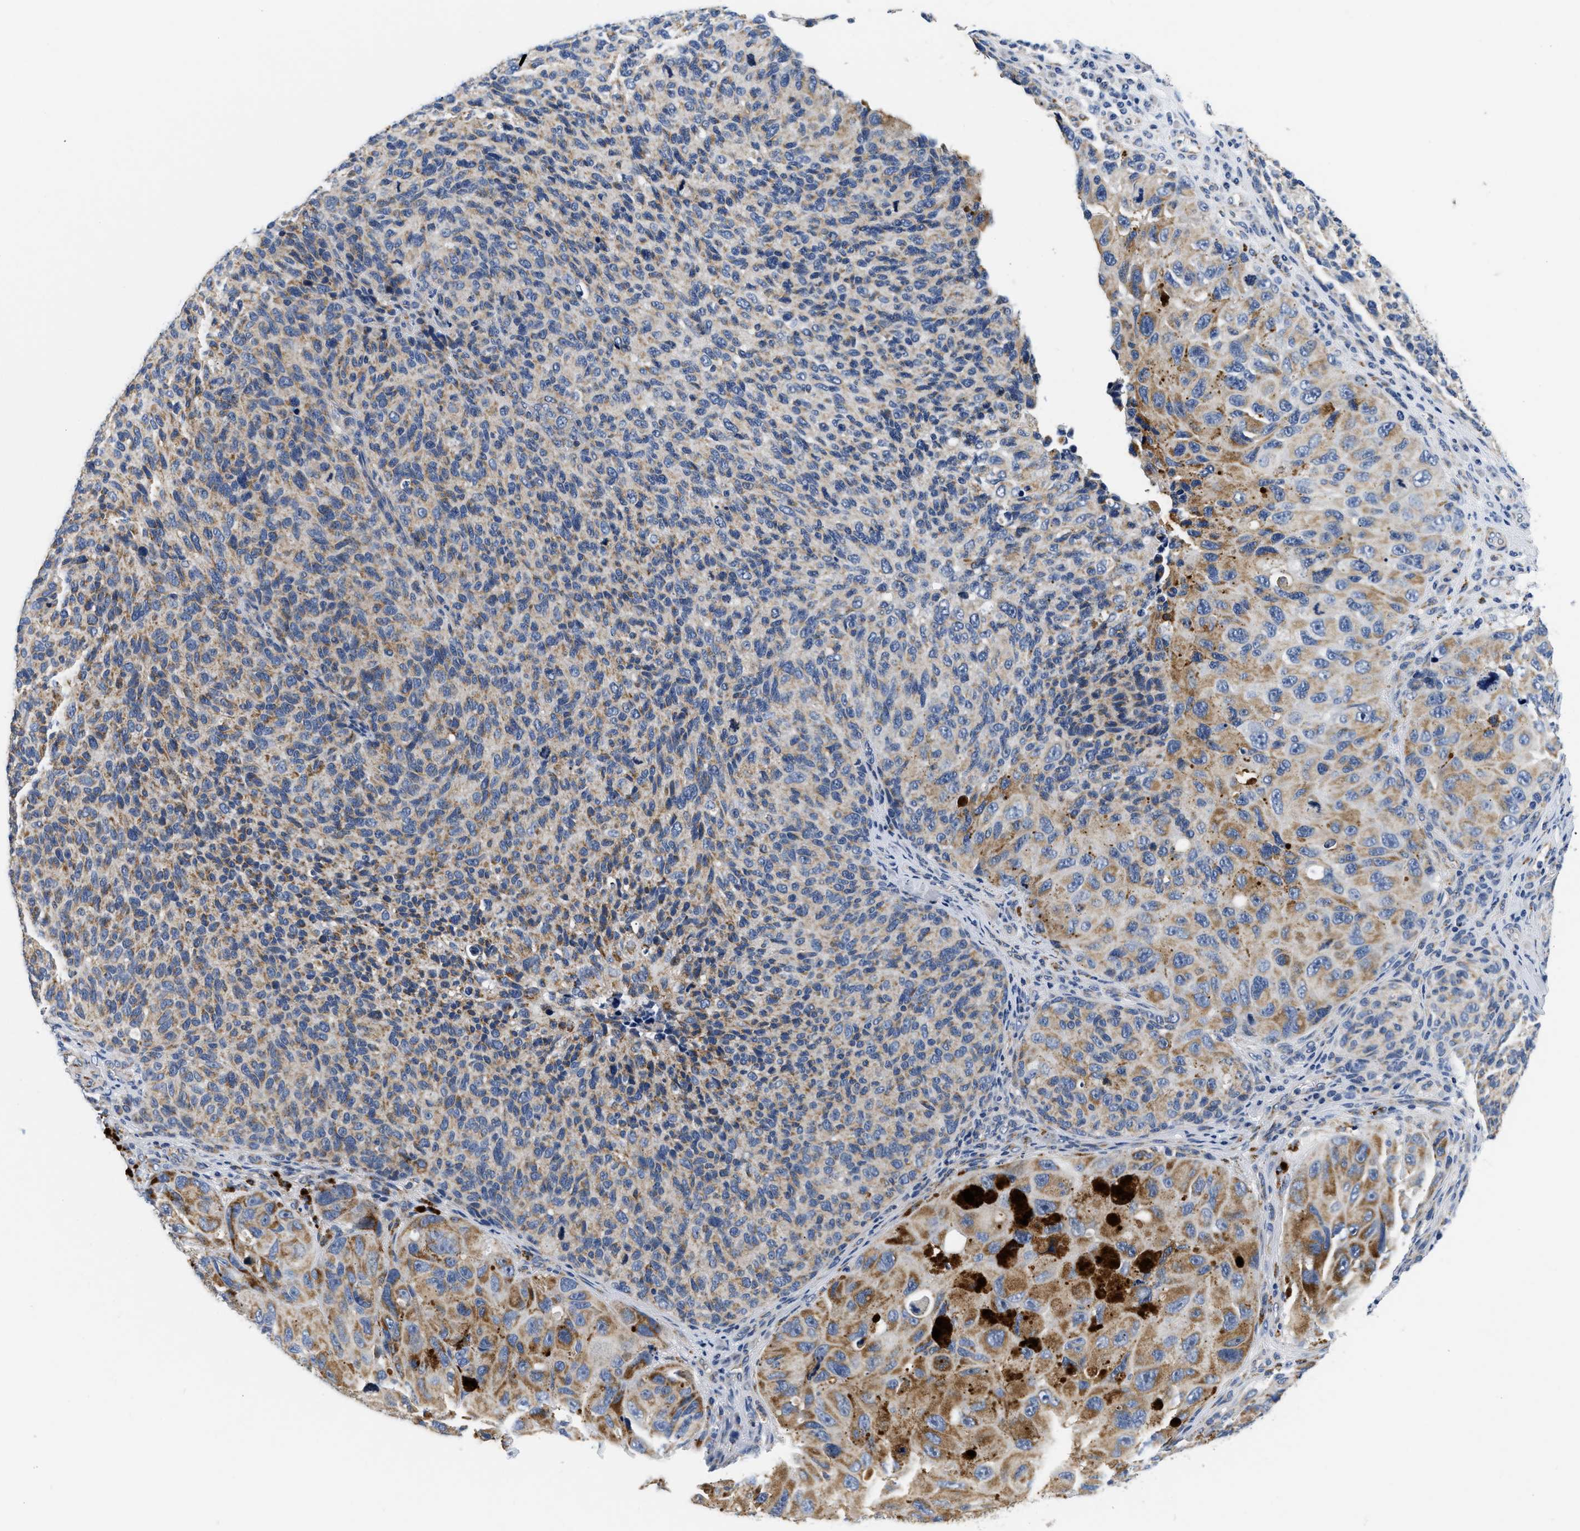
{"staining": {"intensity": "negative", "quantity": "none", "location": "none"}, "tissue": "melanoma", "cell_type": "Tumor cells", "image_type": "cancer", "snomed": [{"axis": "morphology", "description": "Malignant melanoma, NOS"}, {"axis": "topography", "description": "Skin"}], "caption": "Tumor cells show no significant protein expression in melanoma.", "gene": "PDP1", "patient": {"sex": "female", "age": 73}}